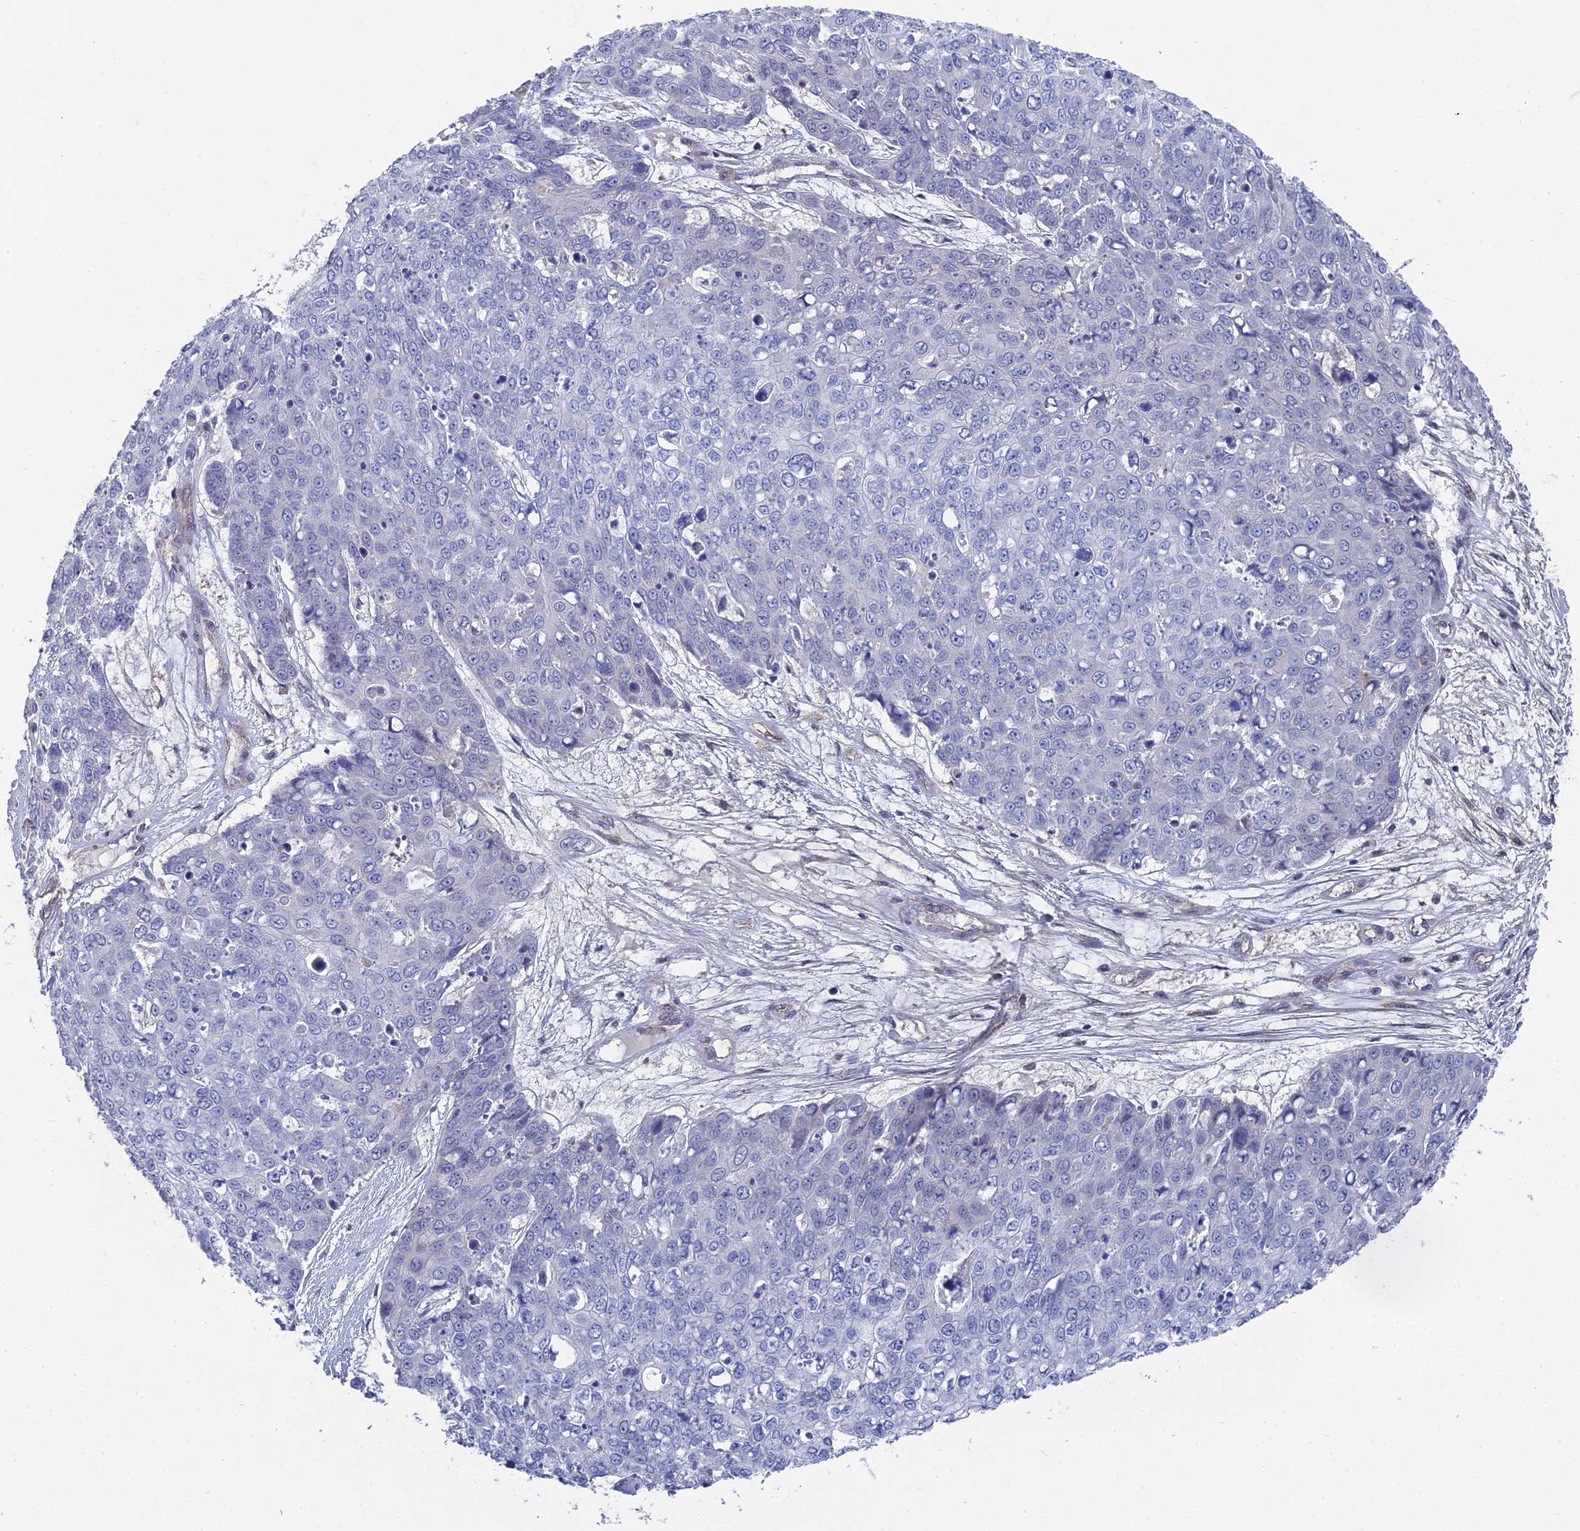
{"staining": {"intensity": "negative", "quantity": "none", "location": "none"}, "tissue": "skin cancer", "cell_type": "Tumor cells", "image_type": "cancer", "snomed": [{"axis": "morphology", "description": "Squamous cell carcinoma, NOS"}, {"axis": "topography", "description": "Skin"}], "caption": "Squamous cell carcinoma (skin) was stained to show a protein in brown. There is no significant staining in tumor cells.", "gene": "UNC5D", "patient": {"sex": "male", "age": 71}}